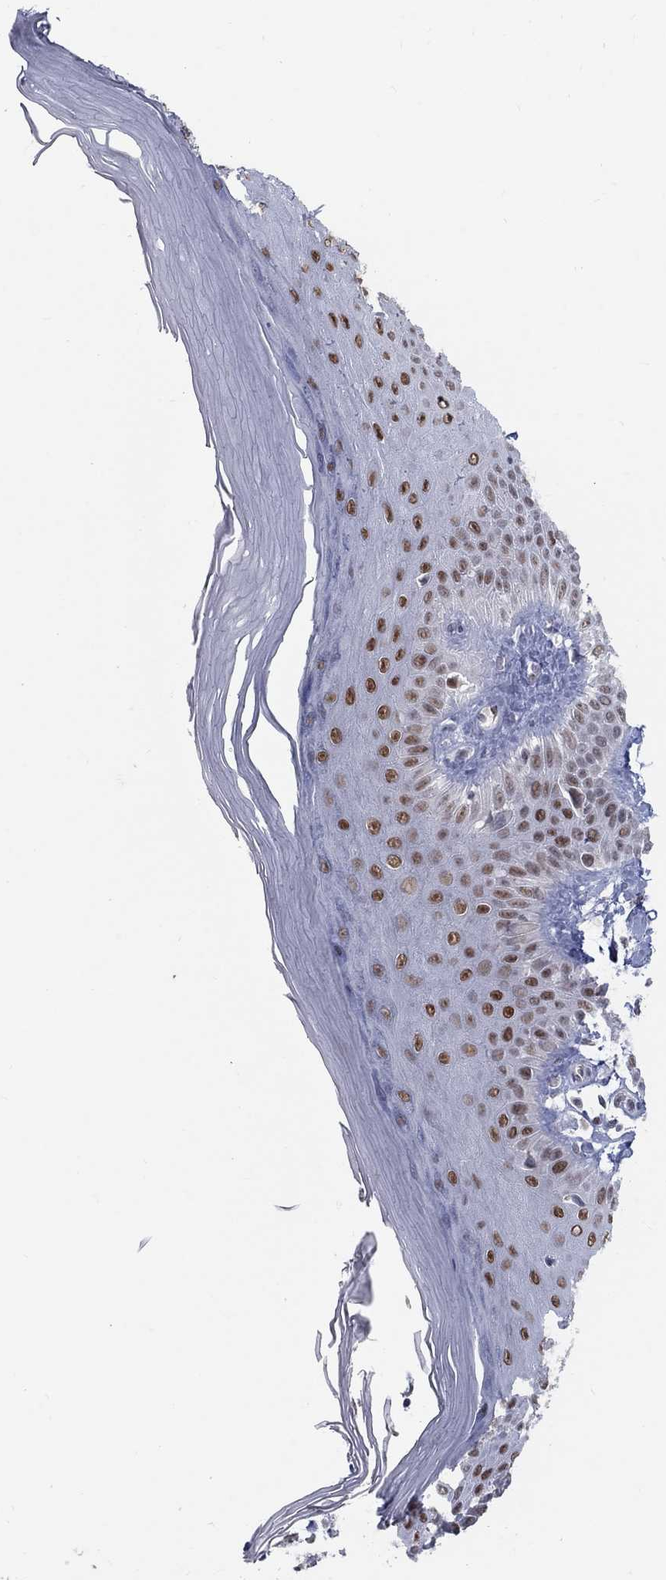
{"staining": {"intensity": "negative", "quantity": "none", "location": "none"}, "tissue": "skin", "cell_type": "Fibroblasts", "image_type": "normal", "snomed": [{"axis": "morphology", "description": "Normal tissue, NOS"}, {"axis": "morphology", "description": "Inflammation, NOS"}, {"axis": "morphology", "description": "Fibrosis, NOS"}, {"axis": "topography", "description": "Skin"}], "caption": "This photomicrograph is of normal skin stained with immunohistochemistry (IHC) to label a protein in brown with the nuclei are counter-stained blue. There is no expression in fibroblasts.", "gene": "GCFC2", "patient": {"sex": "male", "age": 71}}